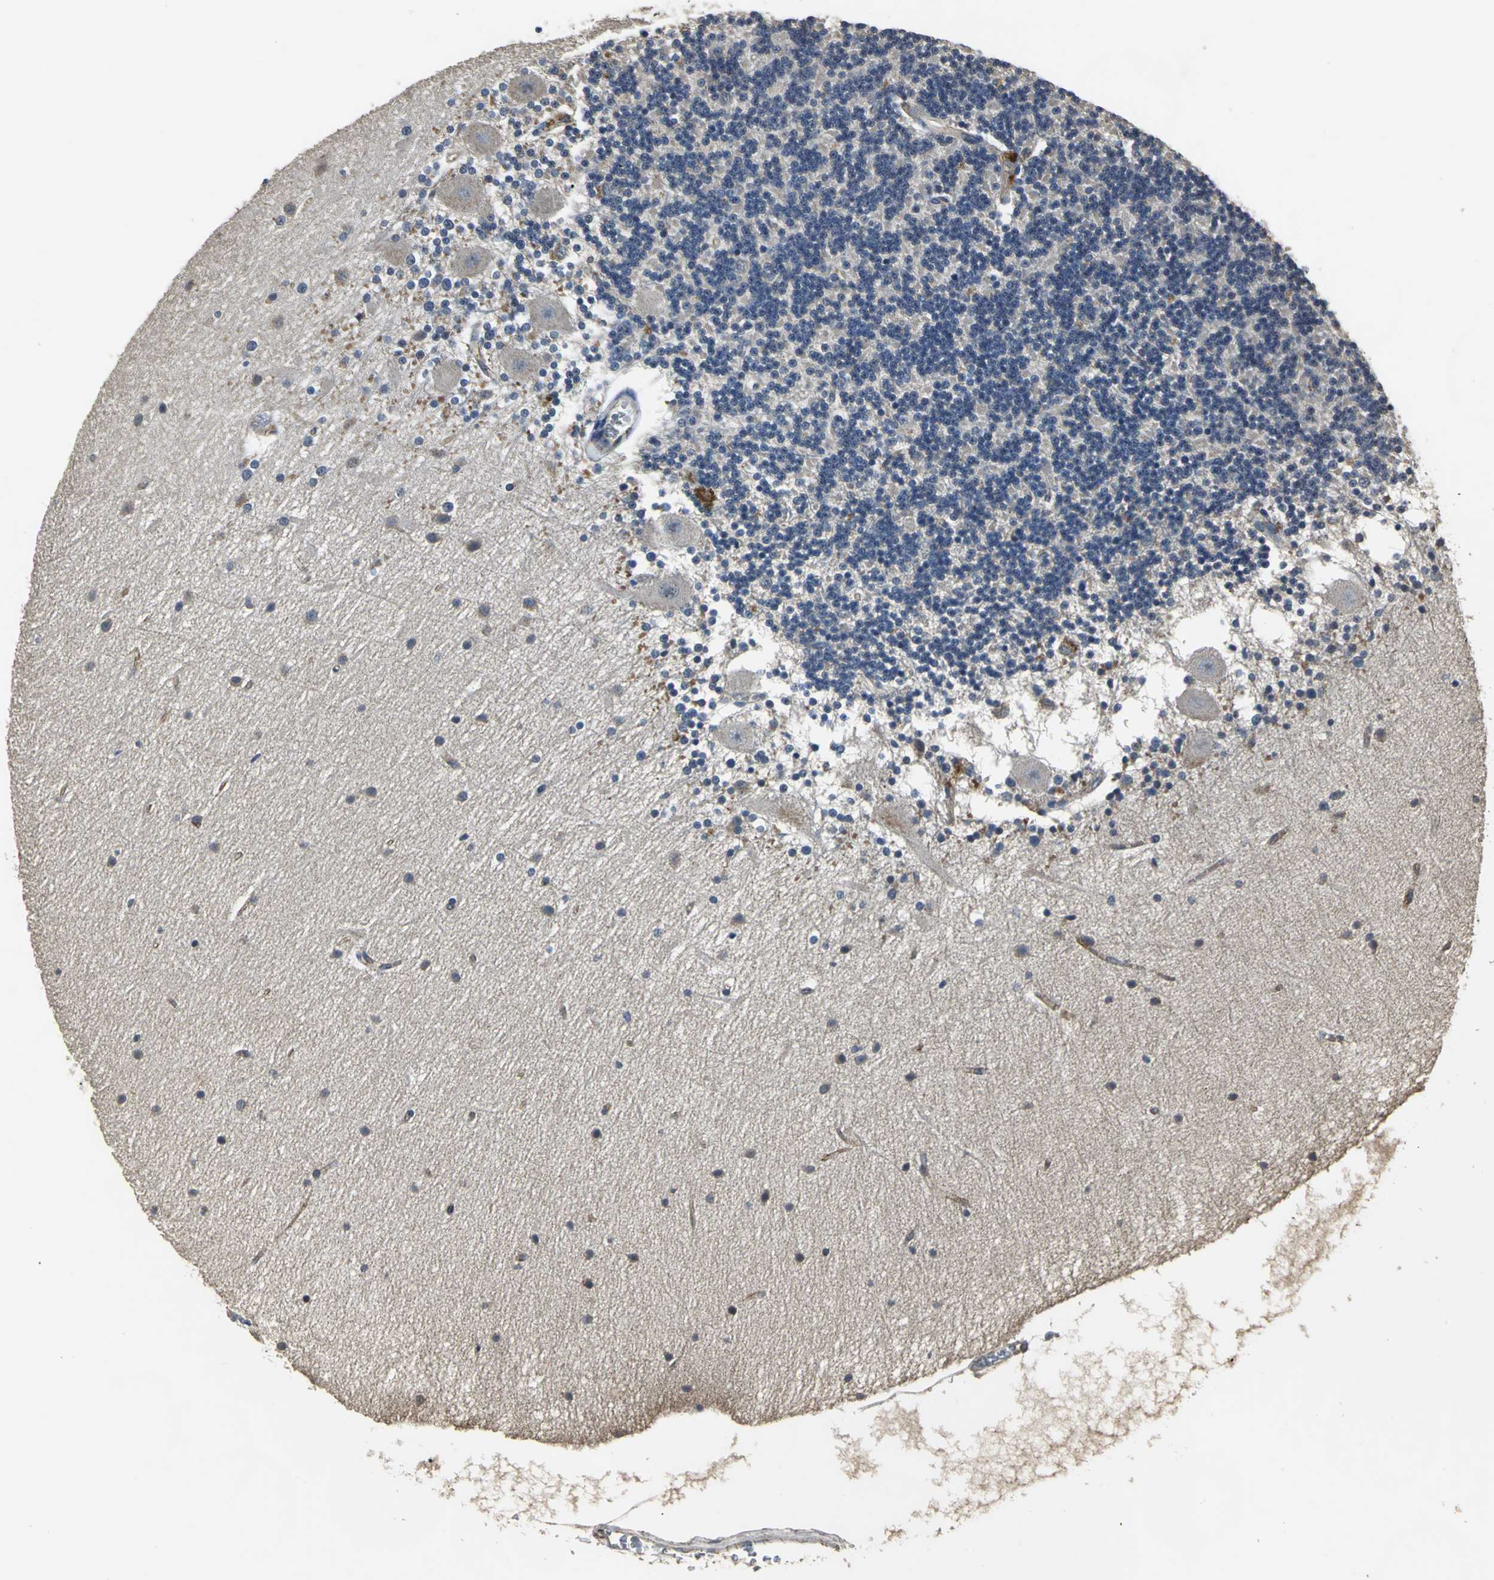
{"staining": {"intensity": "negative", "quantity": "none", "location": "none"}, "tissue": "cerebellum", "cell_type": "Cells in granular layer", "image_type": "normal", "snomed": [{"axis": "morphology", "description": "Normal tissue, NOS"}, {"axis": "topography", "description": "Cerebellum"}], "caption": "Protein analysis of benign cerebellum exhibits no significant staining in cells in granular layer.", "gene": "OCLN", "patient": {"sex": "female", "age": 54}}